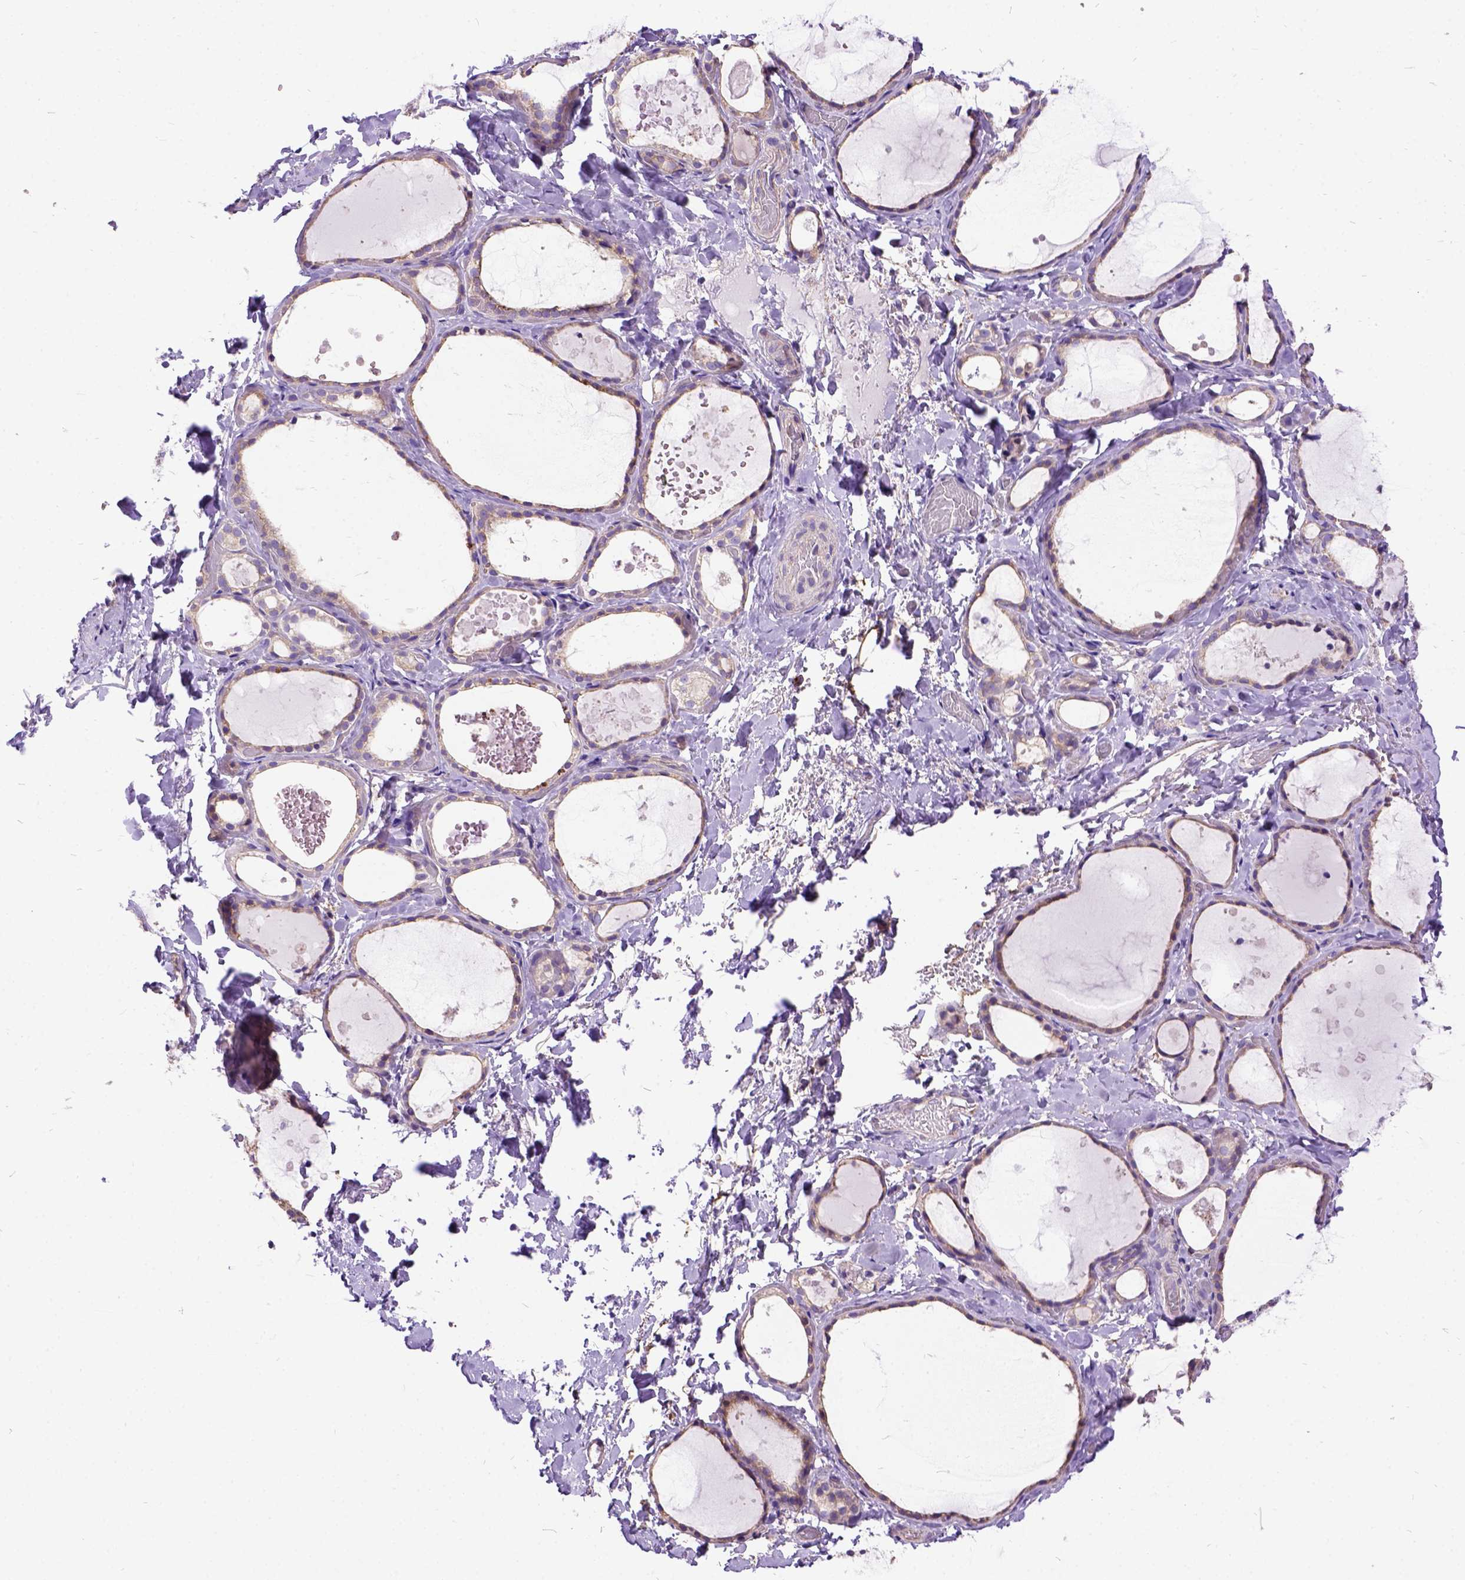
{"staining": {"intensity": "weak", "quantity": ">75%", "location": "cytoplasmic/membranous"}, "tissue": "thyroid gland", "cell_type": "Glandular cells", "image_type": "normal", "snomed": [{"axis": "morphology", "description": "Normal tissue, NOS"}, {"axis": "topography", "description": "Thyroid gland"}], "caption": "Immunohistochemical staining of benign thyroid gland exhibits weak cytoplasmic/membranous protein expression in approximately >75% of glandular cells.", "gene": "CFAP54", "patient": {"sex": "female", "age": 56}}